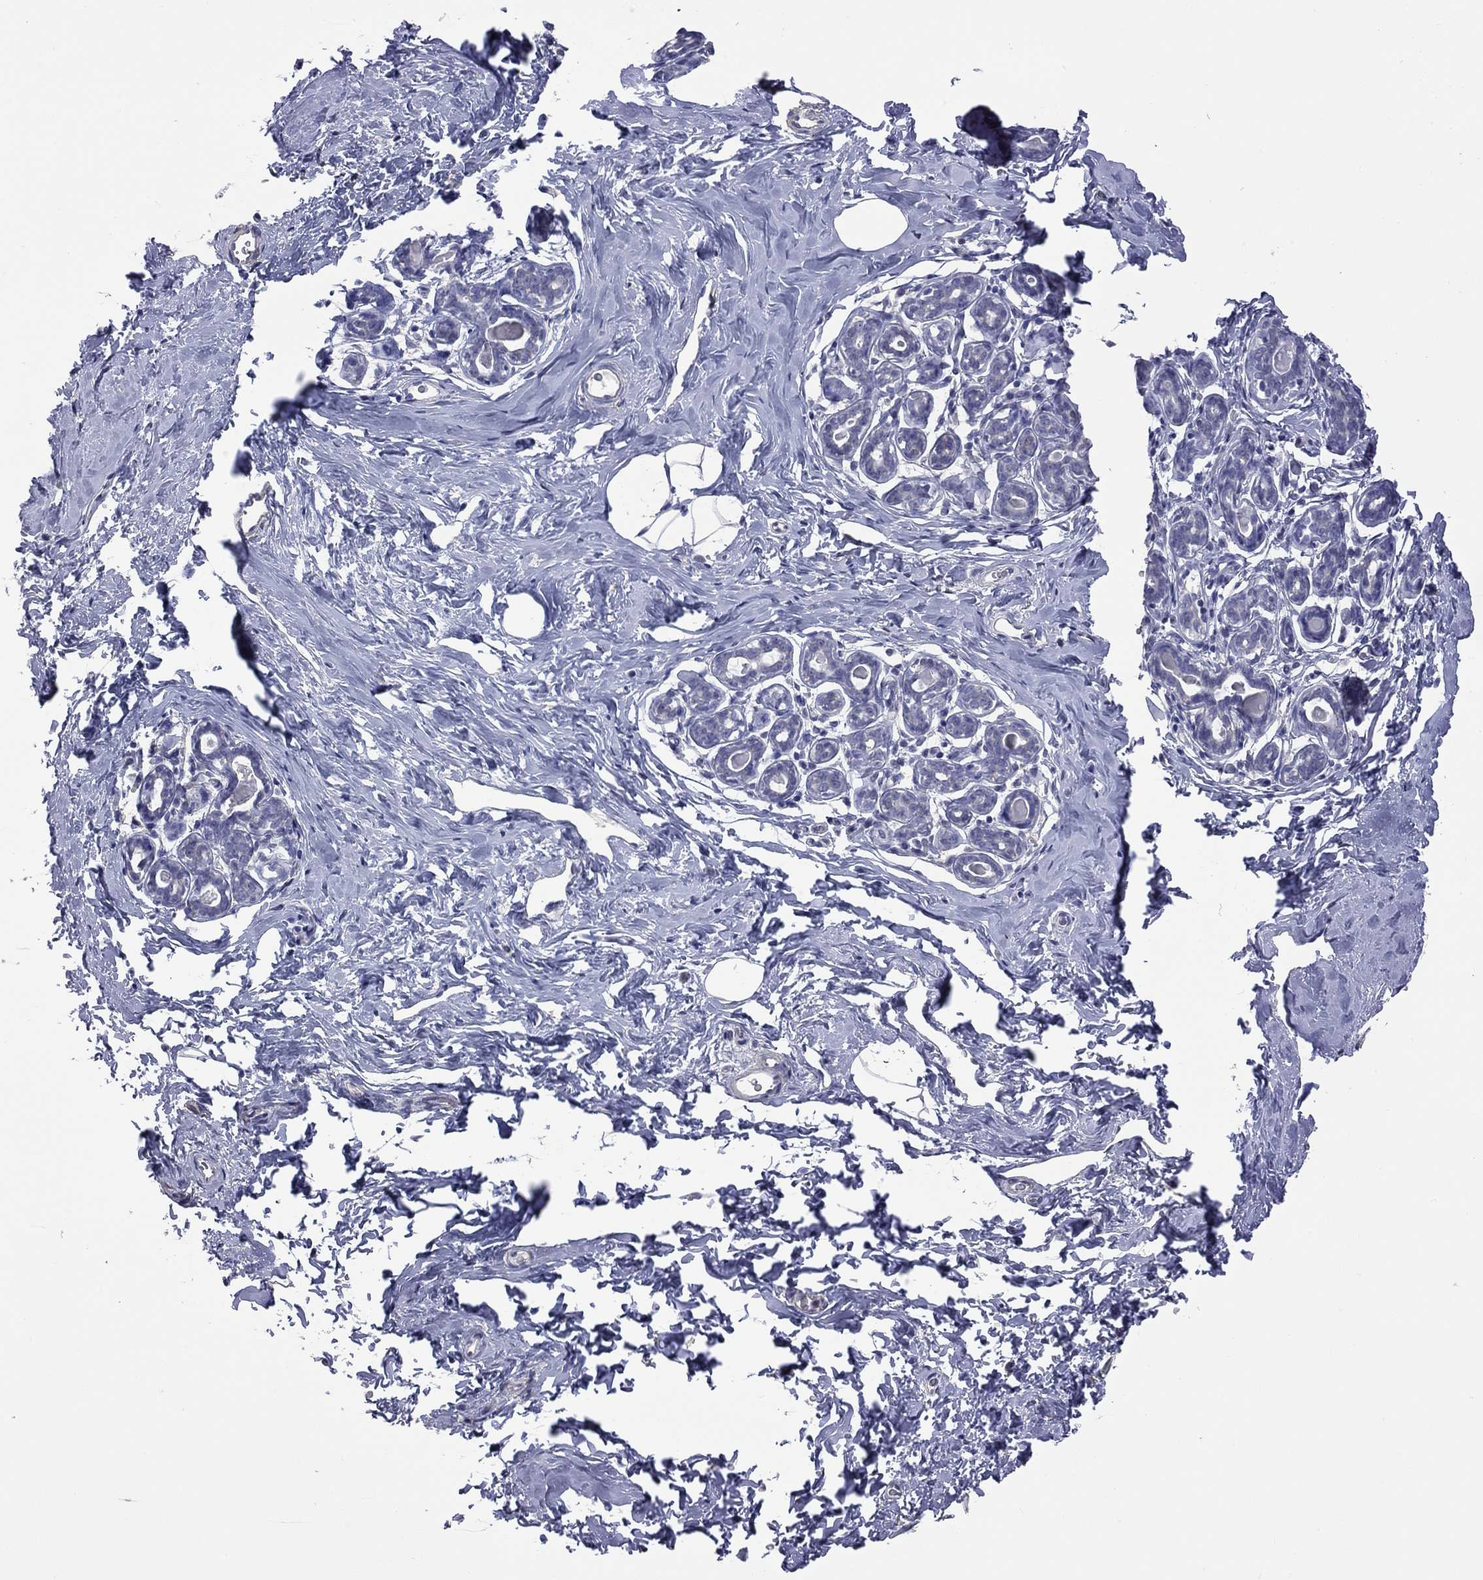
{"staining": {"intensity": "negative", "quantity": "none", "location": "none"}, "tissue": "breast", "cell_type": "Adipocytes", "image_type": "normal", "snomed": [{"axis": "morphology", "description": "Normal tissue, NOS"}, {"axis": "topography", "description": "Skin"}, {"axis": "topography", "description": "Breast"}], "caption": "Adipocytes are negative for protein expression in benign human breast. (Stains: DAB immunohistochemistry with hematoxylin counter stain, Microscopy: brightfield microscopy at high magnification).", "gene": "HYLS1", "patient": {"sex": "female", "age": 43}}